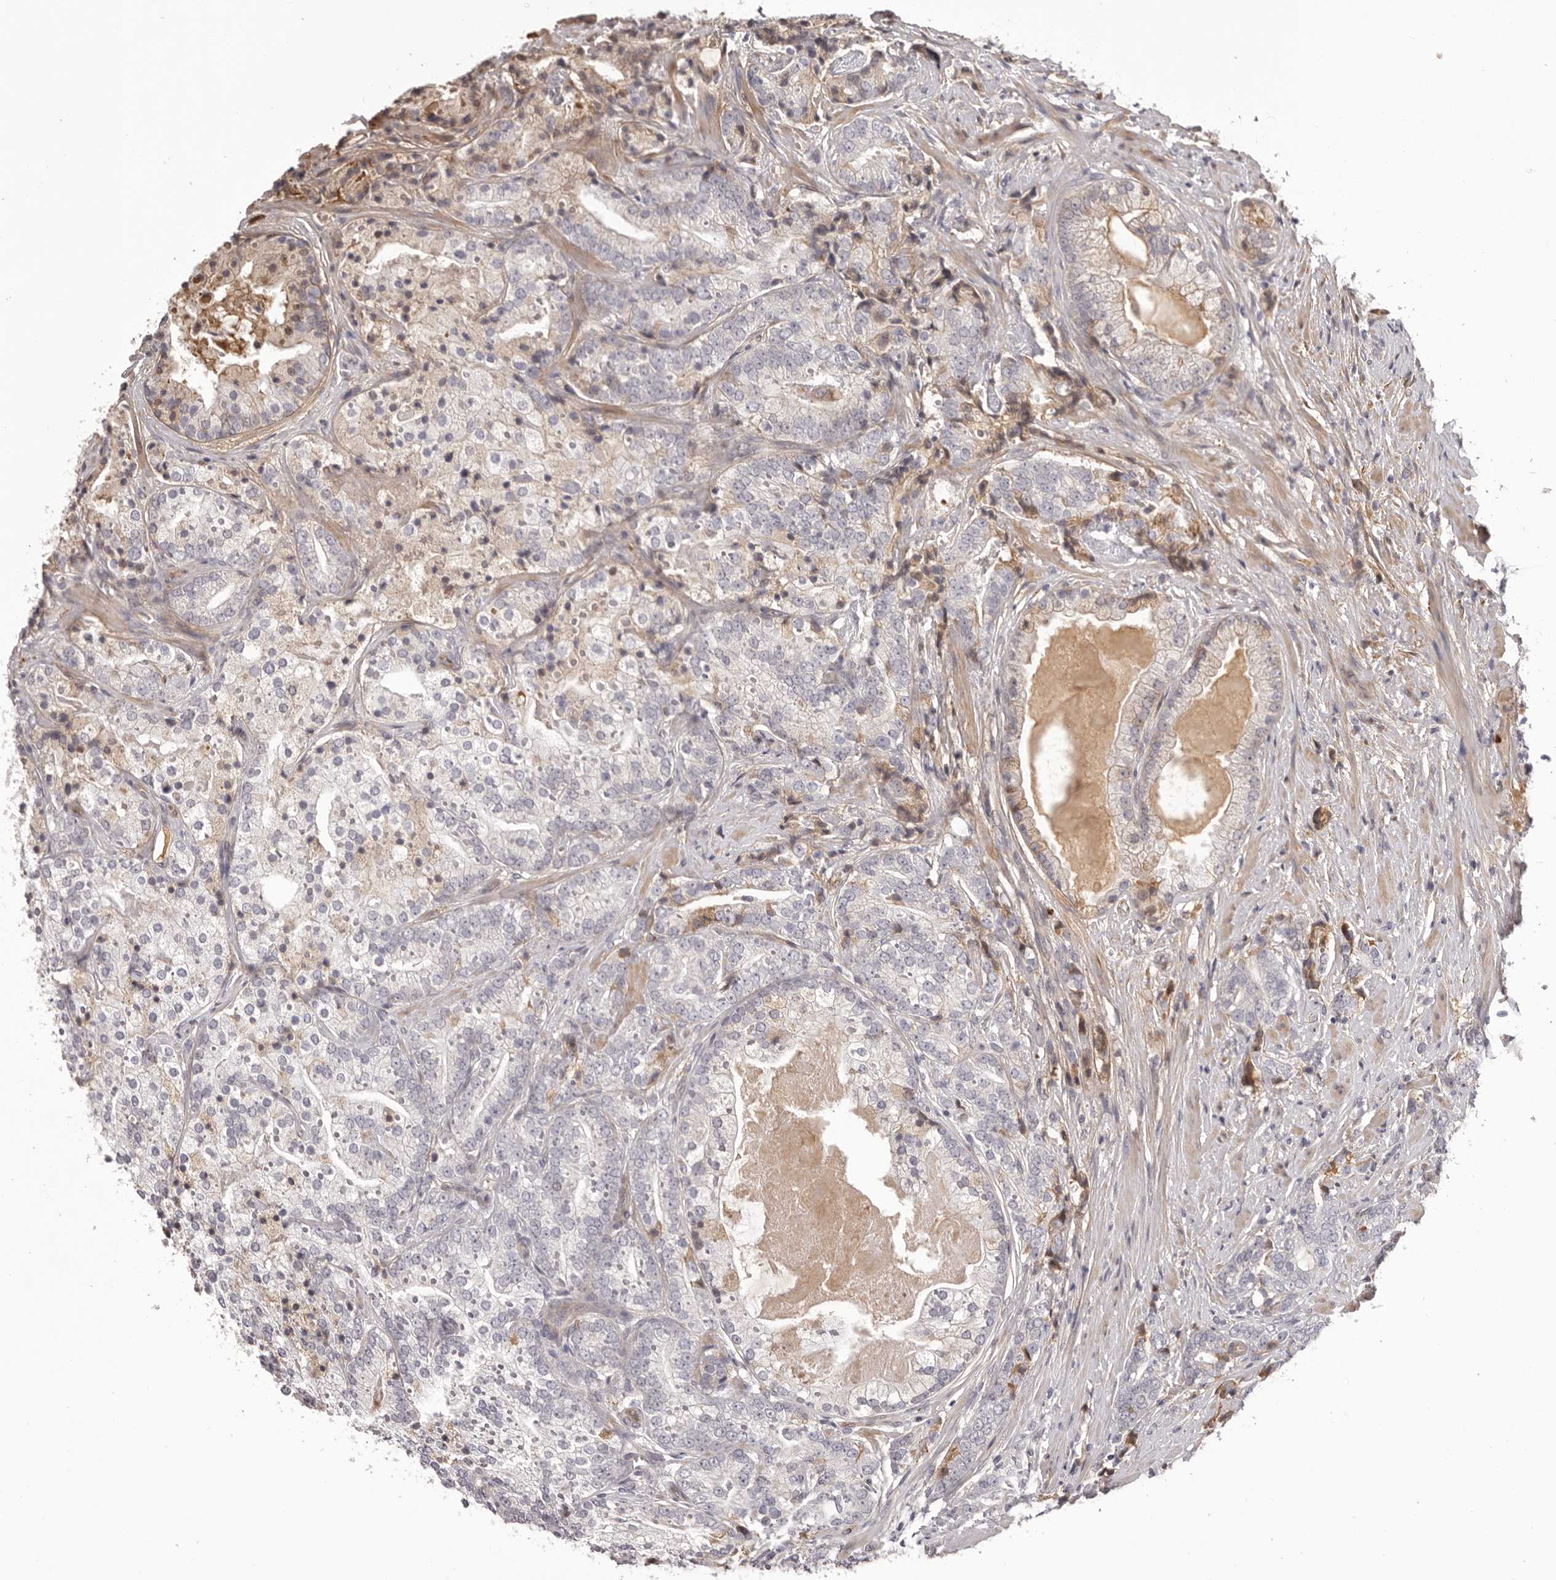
{"staining": {"intensity": "negative", "quantity": "none", "location": "none"}, "tissue": "prostate cancer", "cell_type": "Tumor cells", "image_type": "cancer", "snomed": [{"axis": "morphology", "description": "Adenocarcinoma, High grade"}, {"axis": "topography", "description": "Prostate"}], "caption": "Histopathology image shows no protein staining in tumor cells of prostate cancer tissue.", "gene": "OTUD3", "patient": {"sex": "male", "age": 57}}